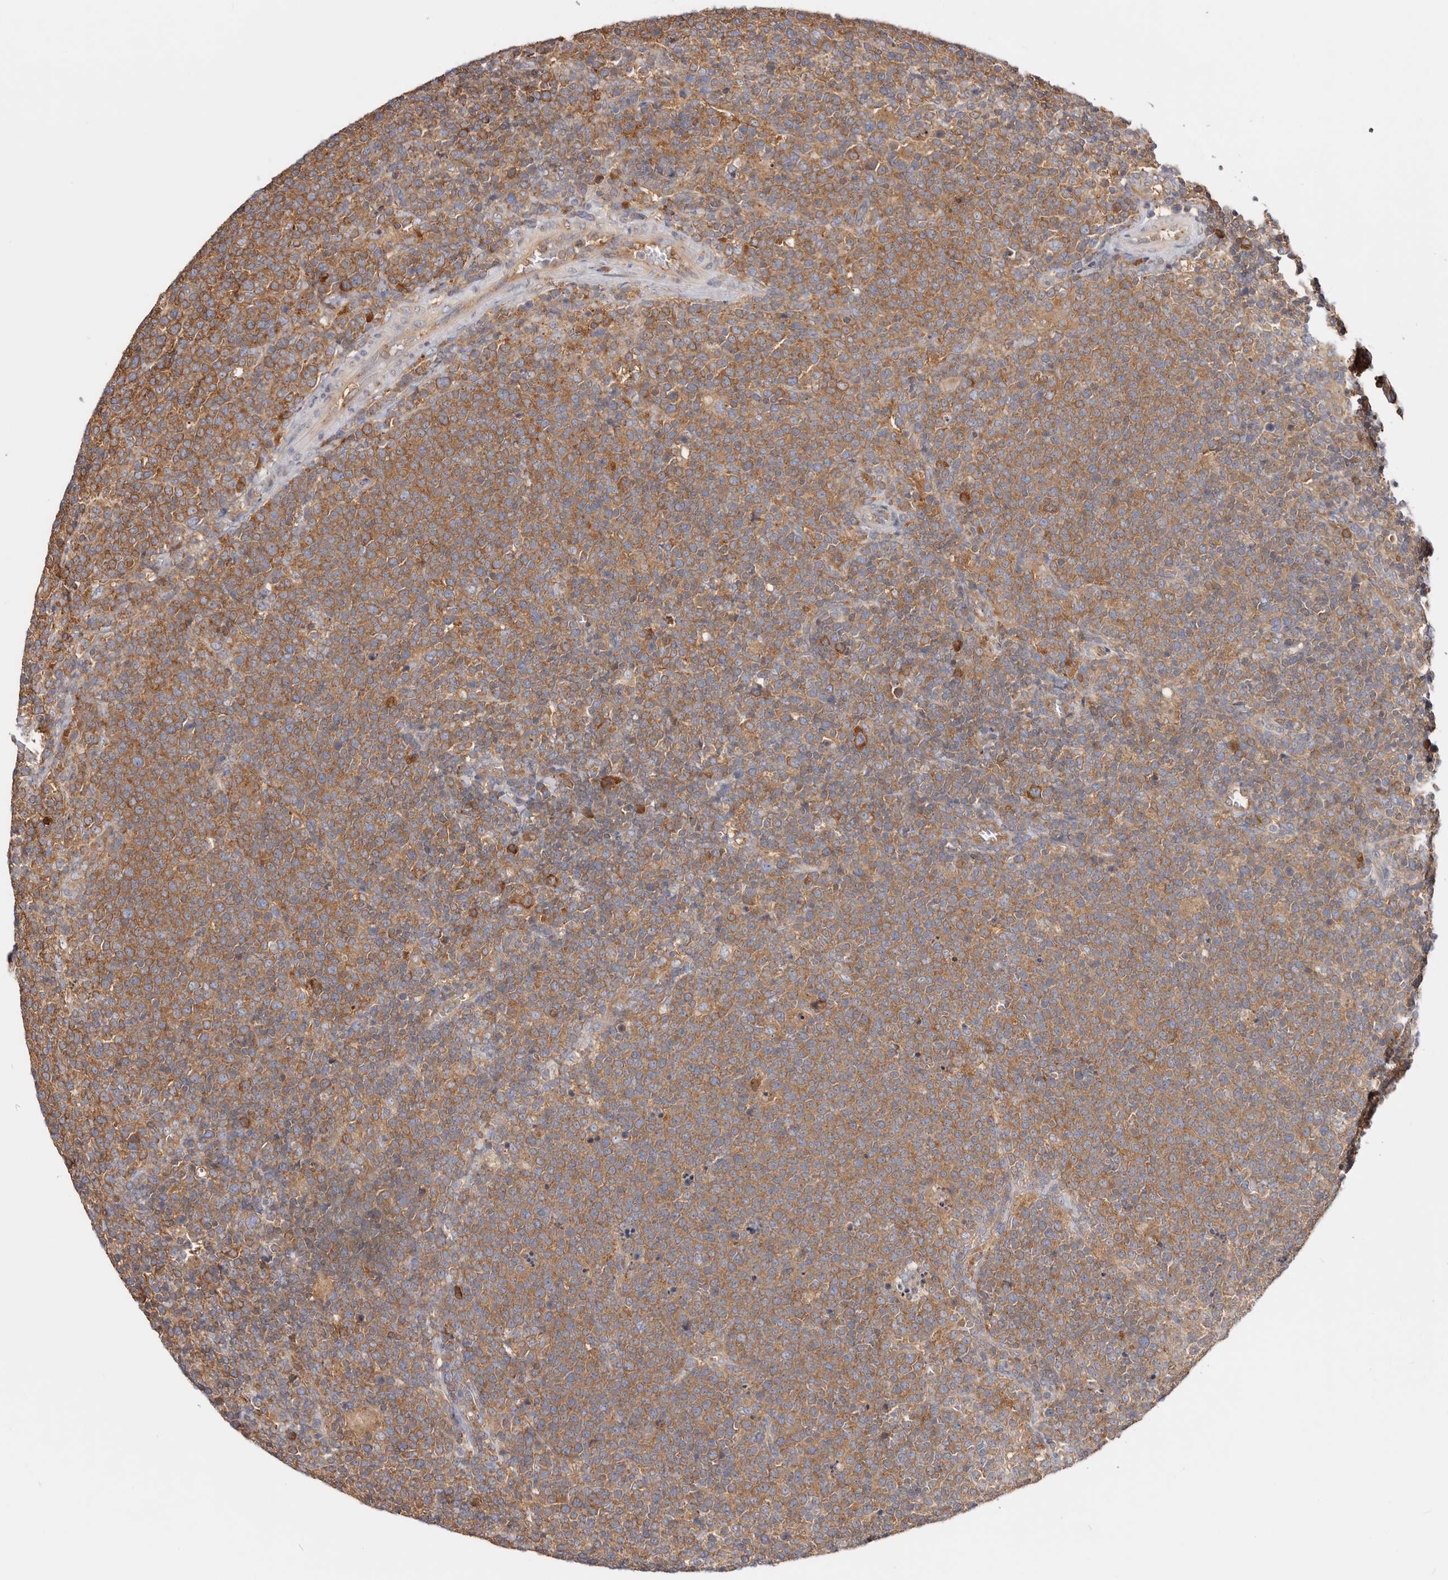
{"staining": {"intensity": "moderate", "quantity": ">75%", "location": "cytoplasmic/membranous"}, "tissue": "lymphoma", "cell_type": "Tumor cells", "image_type": "cancer", "snomed": [{"axis": "morphology", "description": "Malignant lymphoma, non-Hodgkin's type, High grade"}, {"axis": "topography", "description": "Lymph node"}], "caption": "Lymphoma stained for a protein shows moderate cytoplasmic/membranous positivity in tumor cells. The staining was performed using DAB to visualize the protein expression in brown, while the nuclei were stained in blue with hematoxylin (Magnification: 20x).", "gene": "EPRS1", "patient": {"sex": "male", "age": 61}}